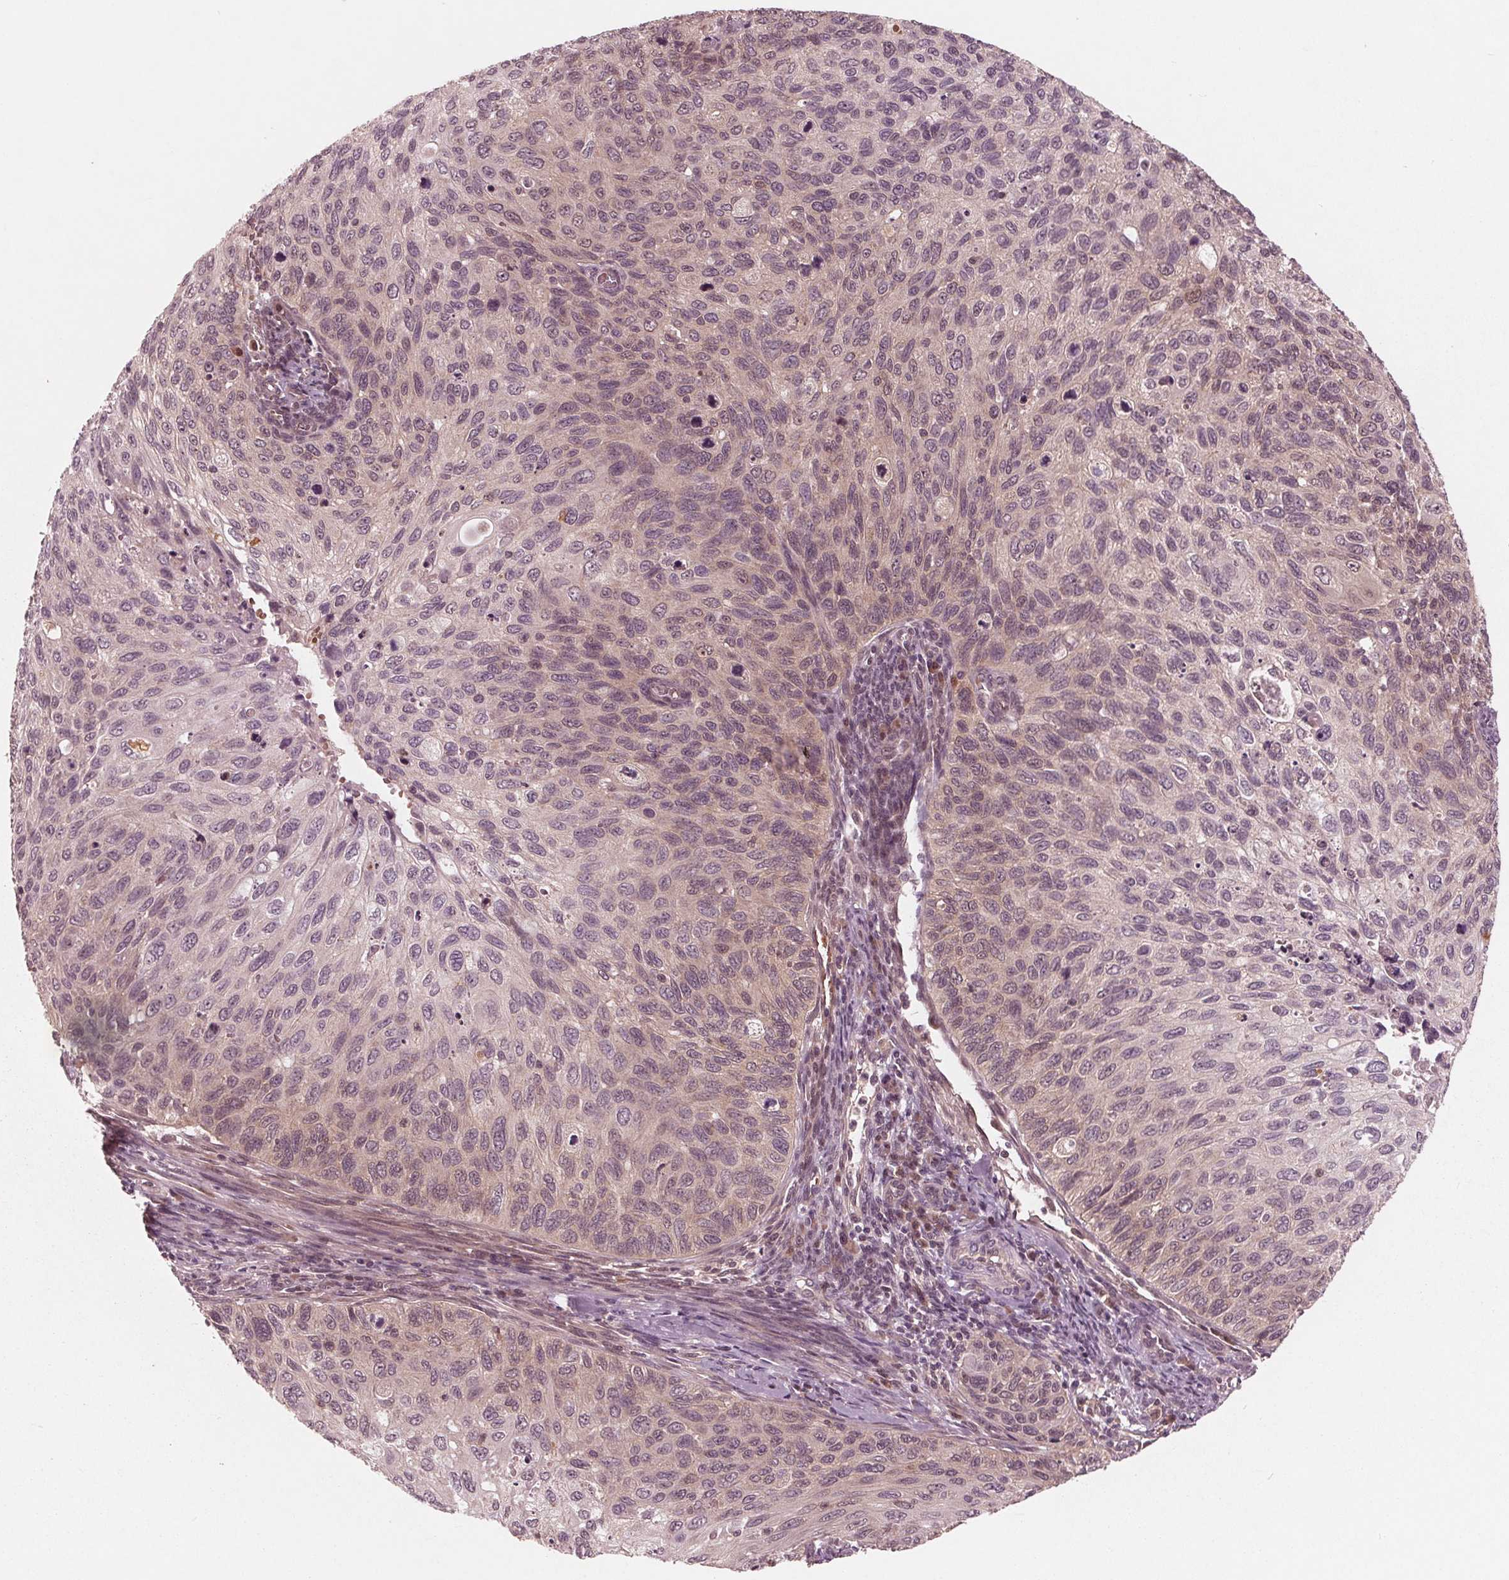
{"staining": {"intensity": "weak", "quantity": "25%-75%", "location": "cytoplasmic/membranous"}, "tissue": "cervical cancer", "cell_type": "Tumor cells", "image_type": "cancer", "snomed": [{"axis": "morphology", "description": "Squamous cell carcinoma, NOS"}, {"axis": "topography", "description": "Cervix"}], "caption": "Protein expression analysis of cervical cancer (squamous cell carcinoma) displays weak cytoplasmic/membranous positivity in approximately 25%-75% of tumor cells.", "gene": "UBALD1", "patient": {"sex": "female", "age": 70}}